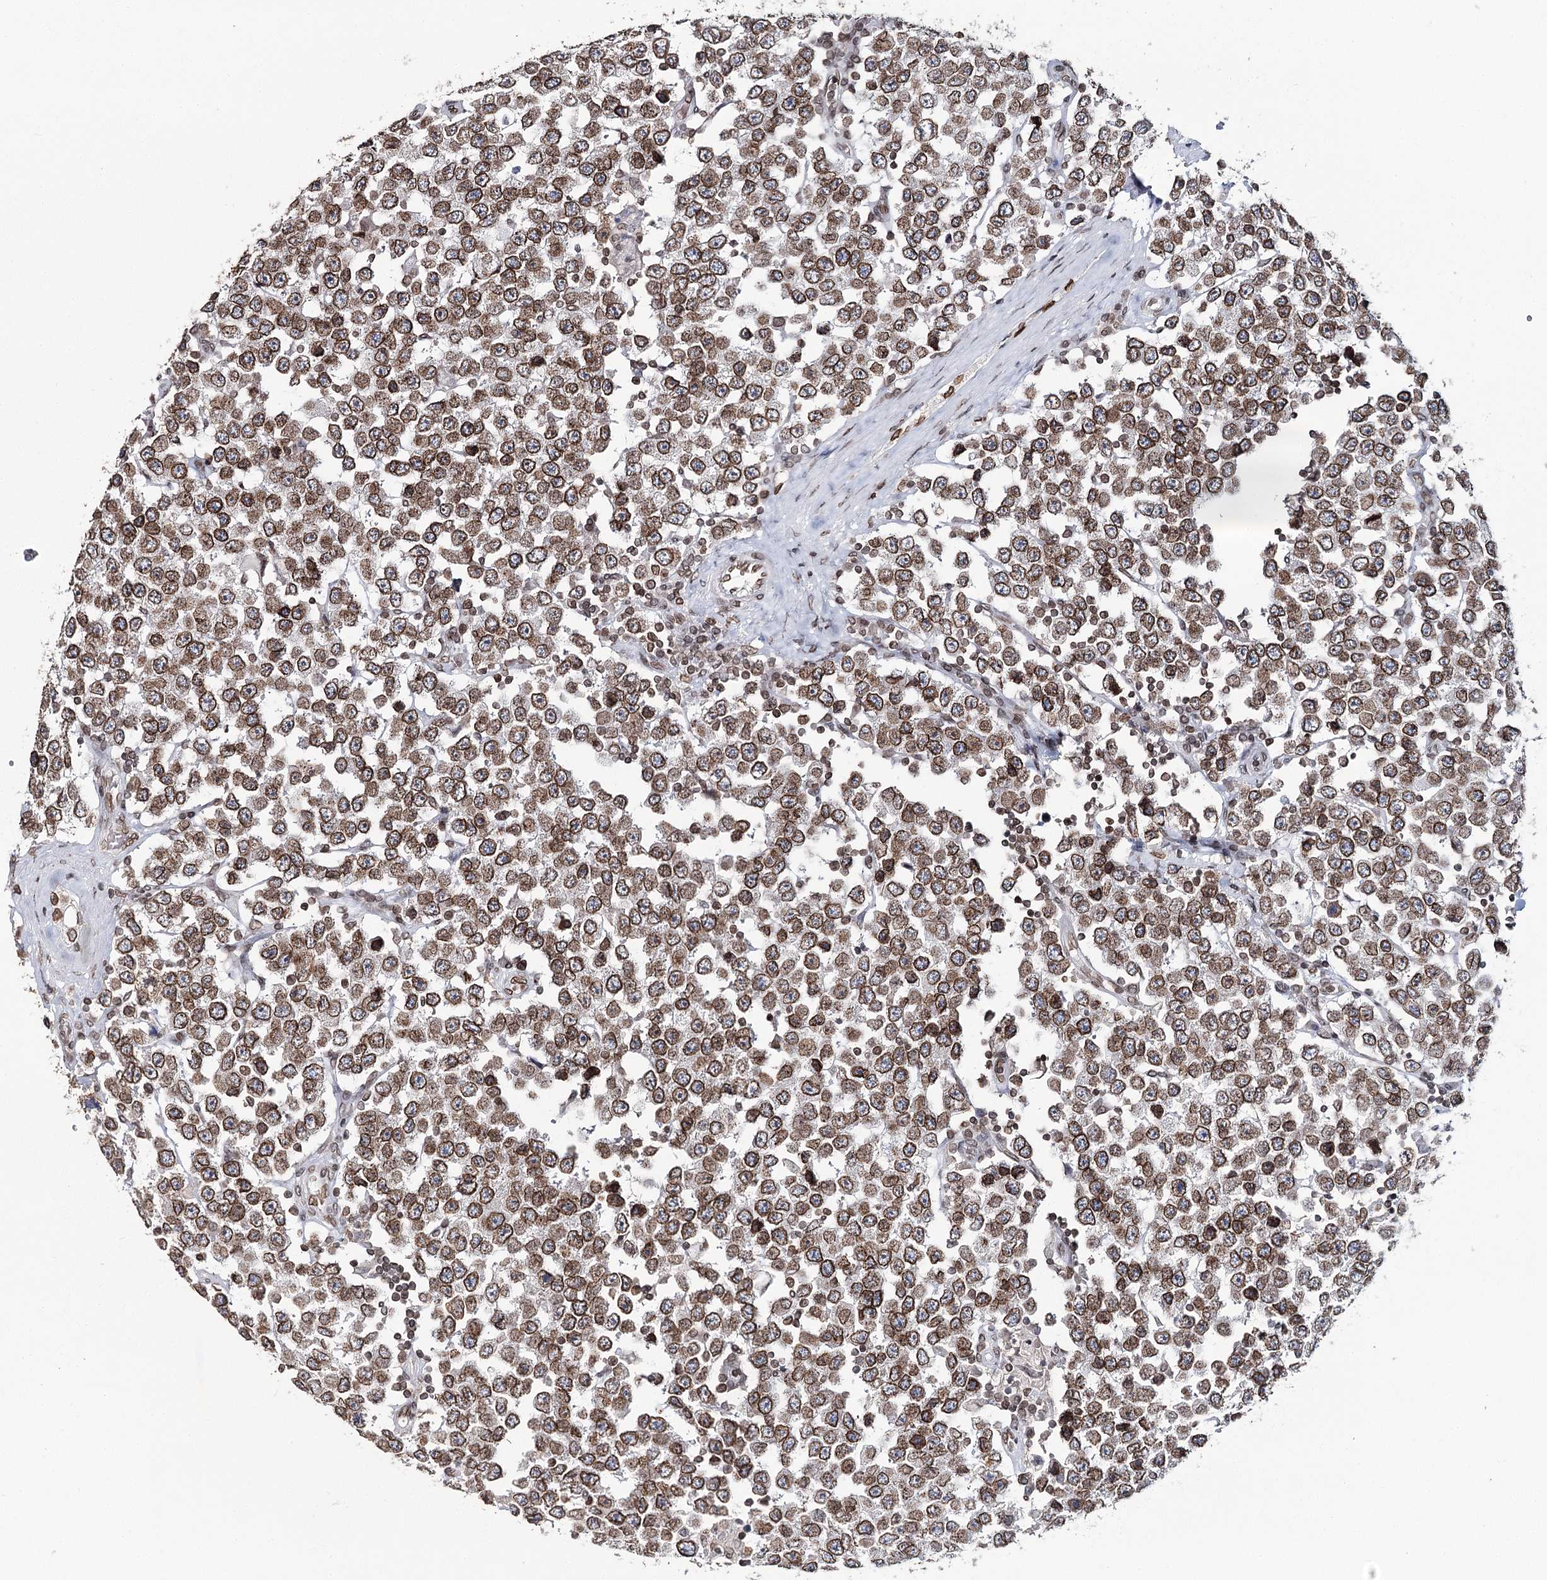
{"staining": {"intensity": "moderate", "quantity": ">75%", "location": "cytoplasmic/membranous,nuclear"}, "tissue": "testis cancer", "cell_type": "Tumor cells", "image_type": "cancer", "snomed": [{"axis": "morphology", "description": "Seminoma, NOS"}, {"axis": "topography", "description": "Testis"}], "caption": "A brown stain shows moderate cytoplasmic/membranous and nuclear expression of a protein in human seminoma (testis) tumor cells. The protein of interest is shown in brown color, while the nuclei are stained blue.", "gene": "KIAA0930", "patient": {"sex": "male", "age": 28}}